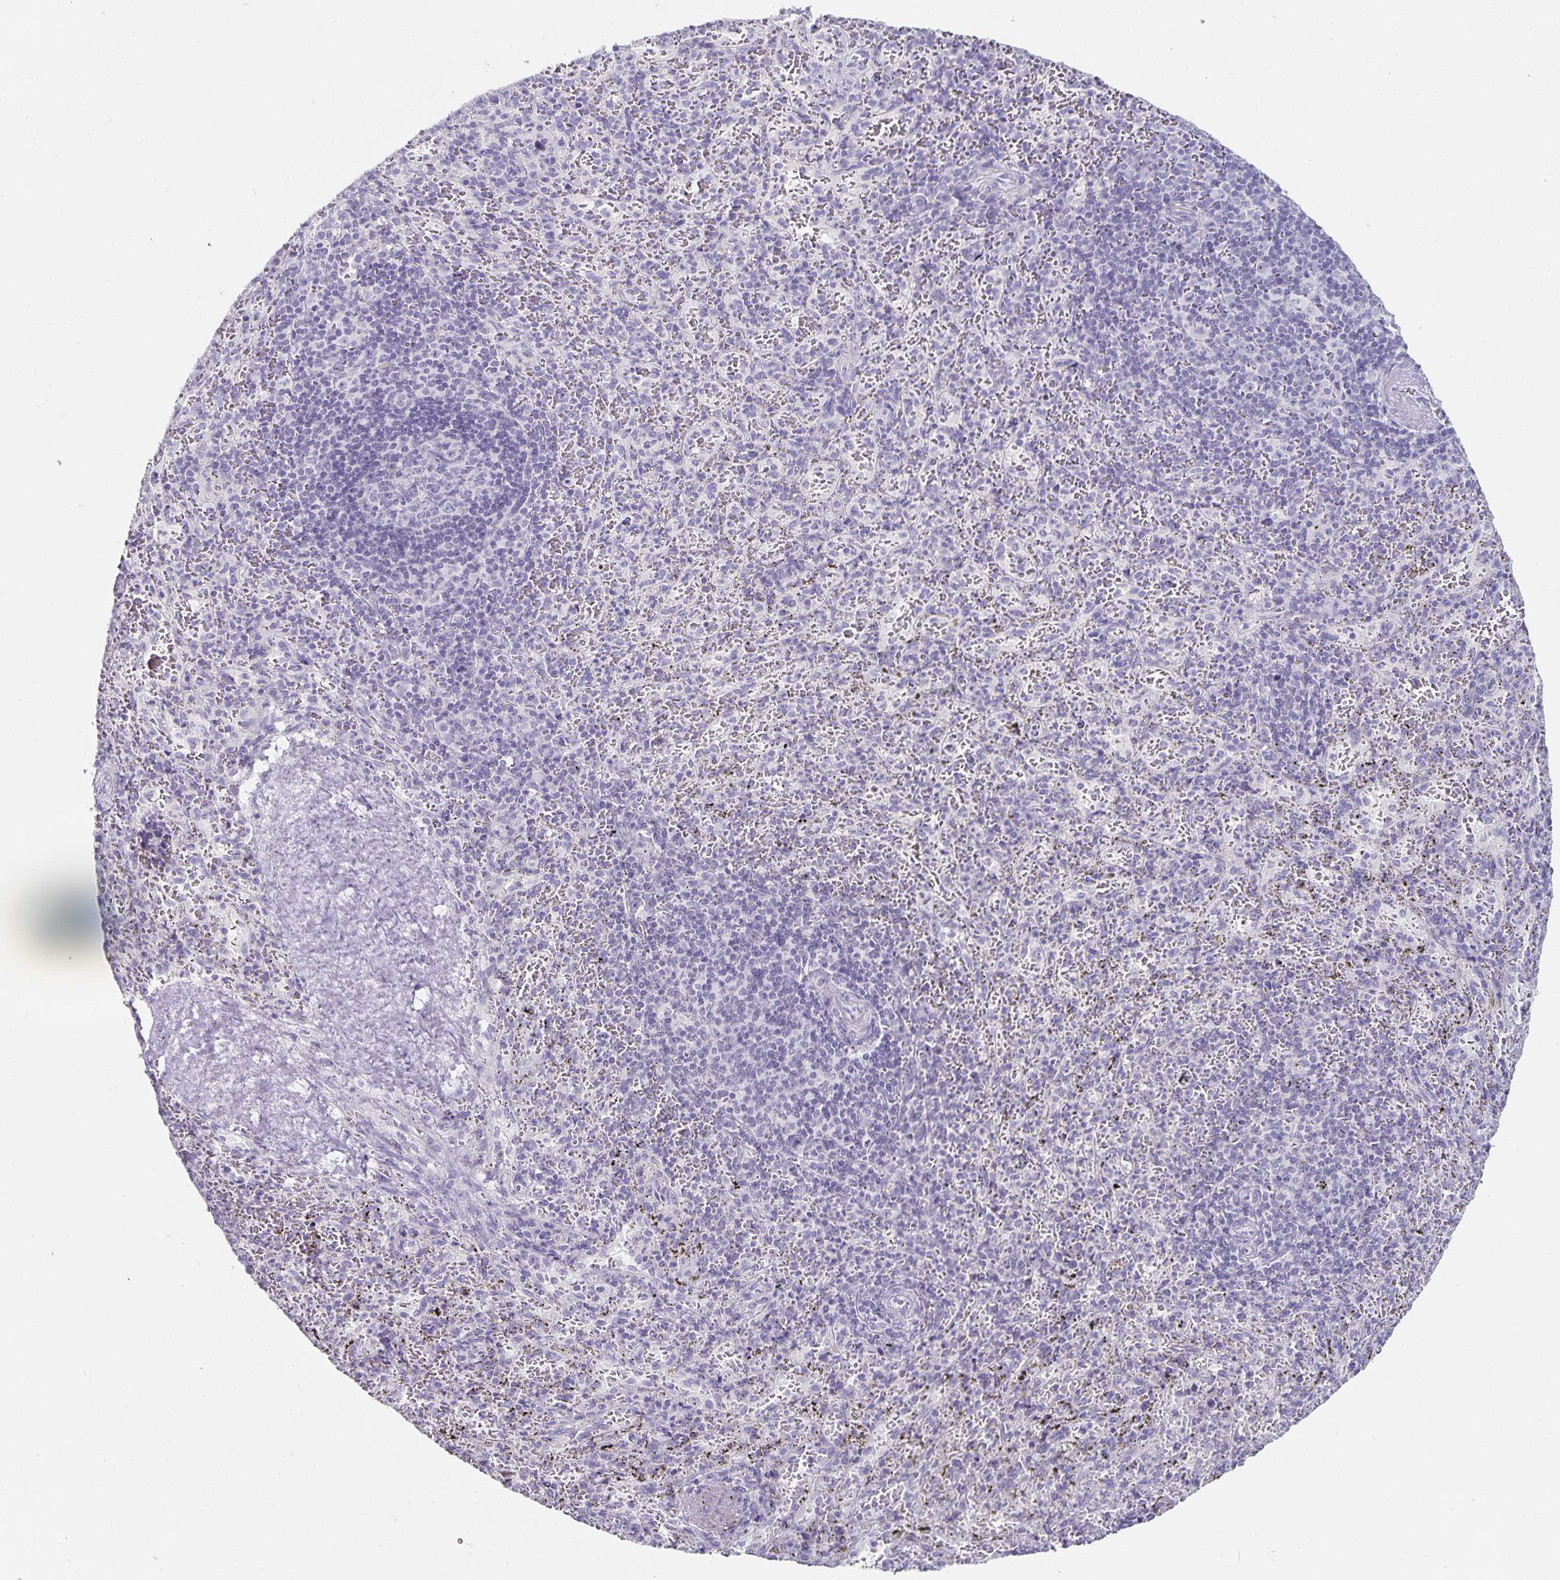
{"staining": {"intensity": "negative", "quantity": "none", "location": "none"}, "tissue": "spleen", "cell_type": "Cells in red pulp", "image_type": "normal", "snomed": [{"axis": "morphology", "description": "Normal tissue, NOS"}, {"axis": "topography", "description": "Spleen"}], "caption": "An immunohistochemistry (IHC) image of normal spleen is shown. There is no staining in cells in red pulp of spleen.", "gene": "CHGA", "patient": {"sex": "male", "age": 57}}